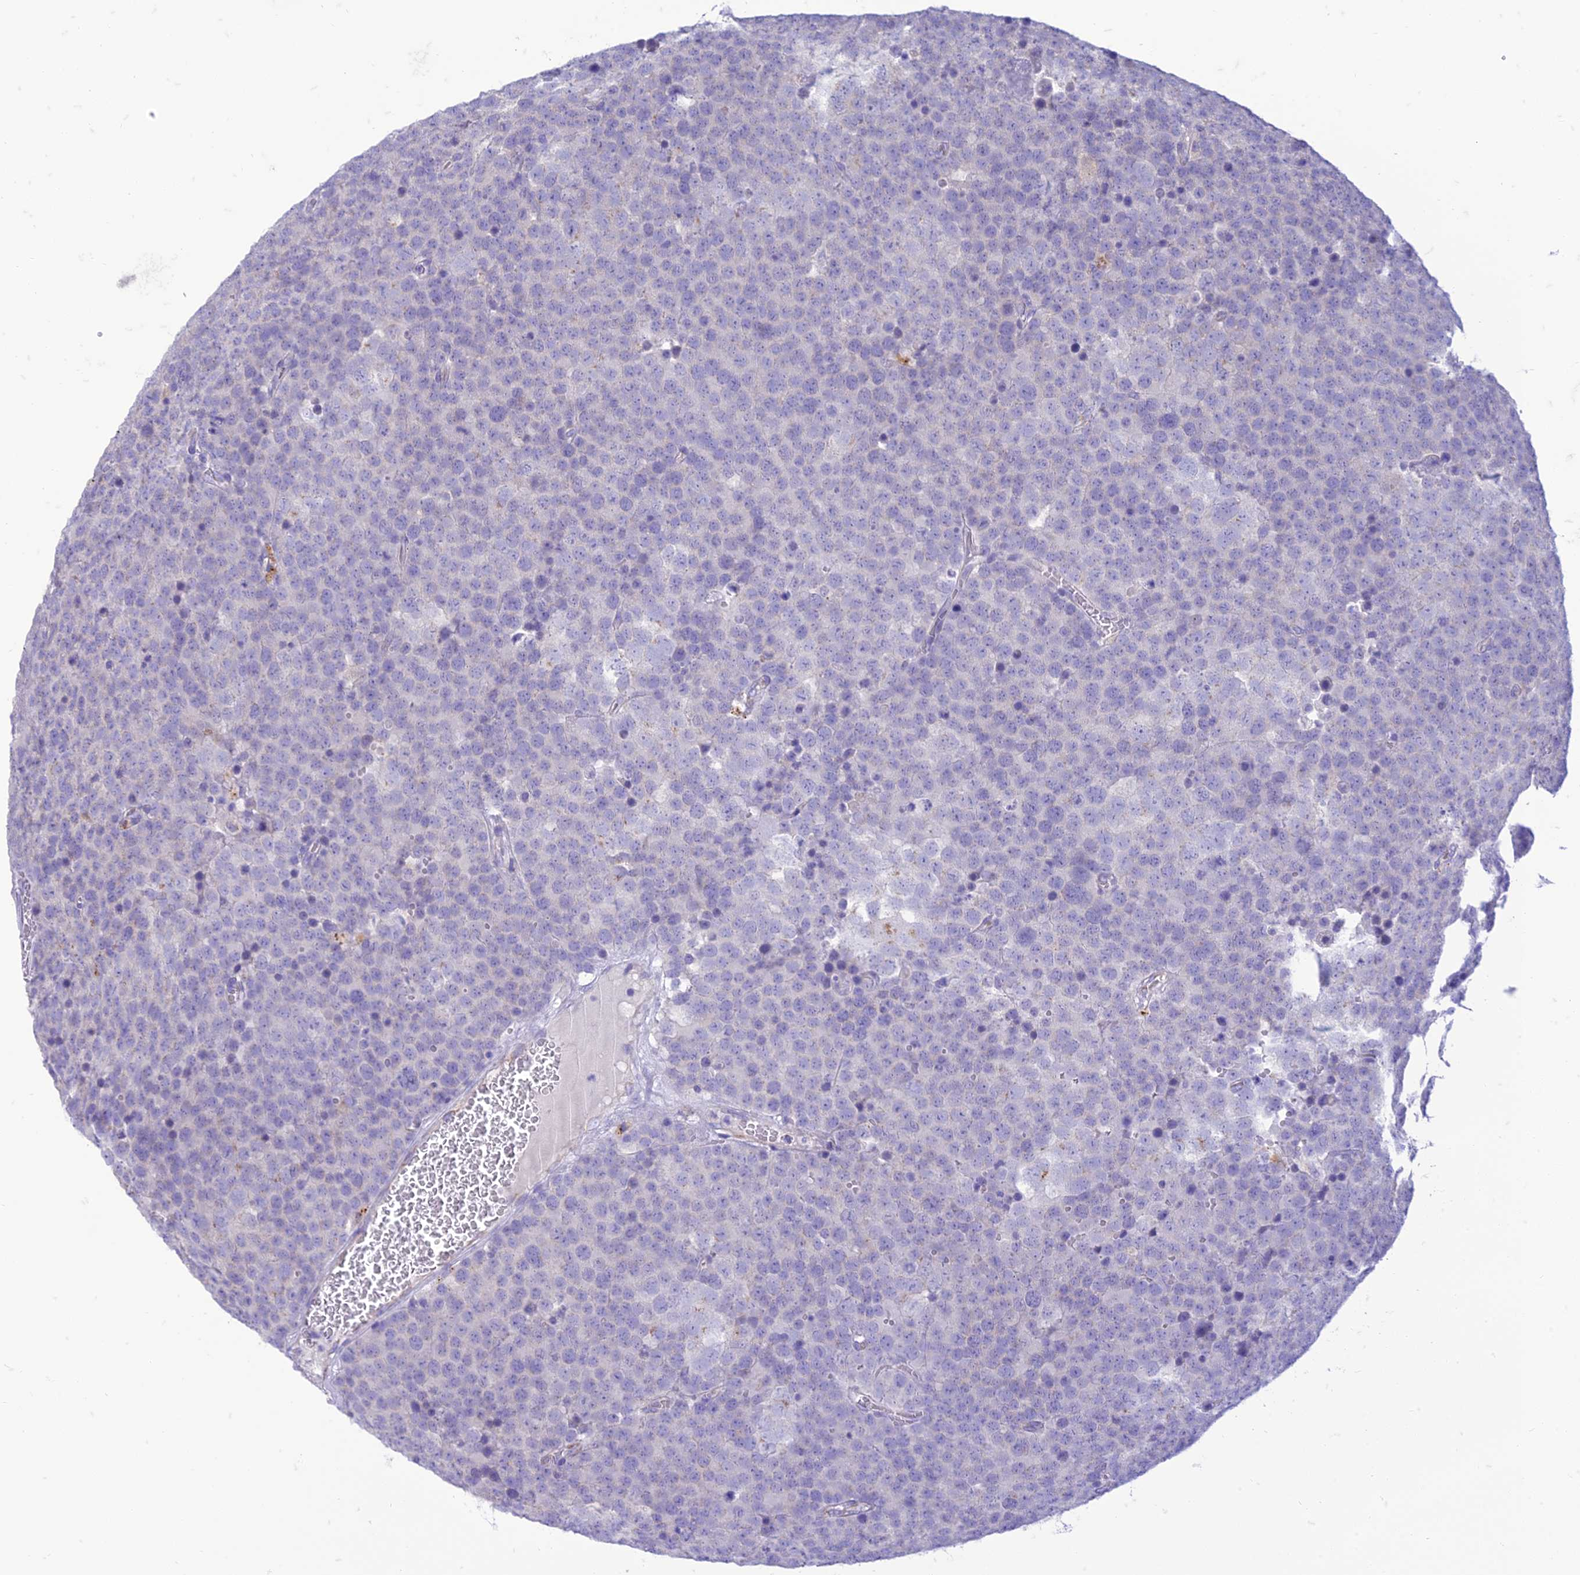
{"staining": {"intensity": "negative", "quantity": "none", "location": "none"}, "tissue": "testis cancer", "cell_type": "Tumor cells", "image_type": "cancer", "snomed": [{"axis": "morphology", "description": "Seminoma, NOS"}, {"axis": "topography", "description": "Testis"}], "caption": "Tumor cells show no significant protein positivity in testis seminoma. (DAB immunohistochemistry (IHC) with hematoxylin counter stain).", "gene": "DHDH", "patient": {"sex": "male", "age": 71}}